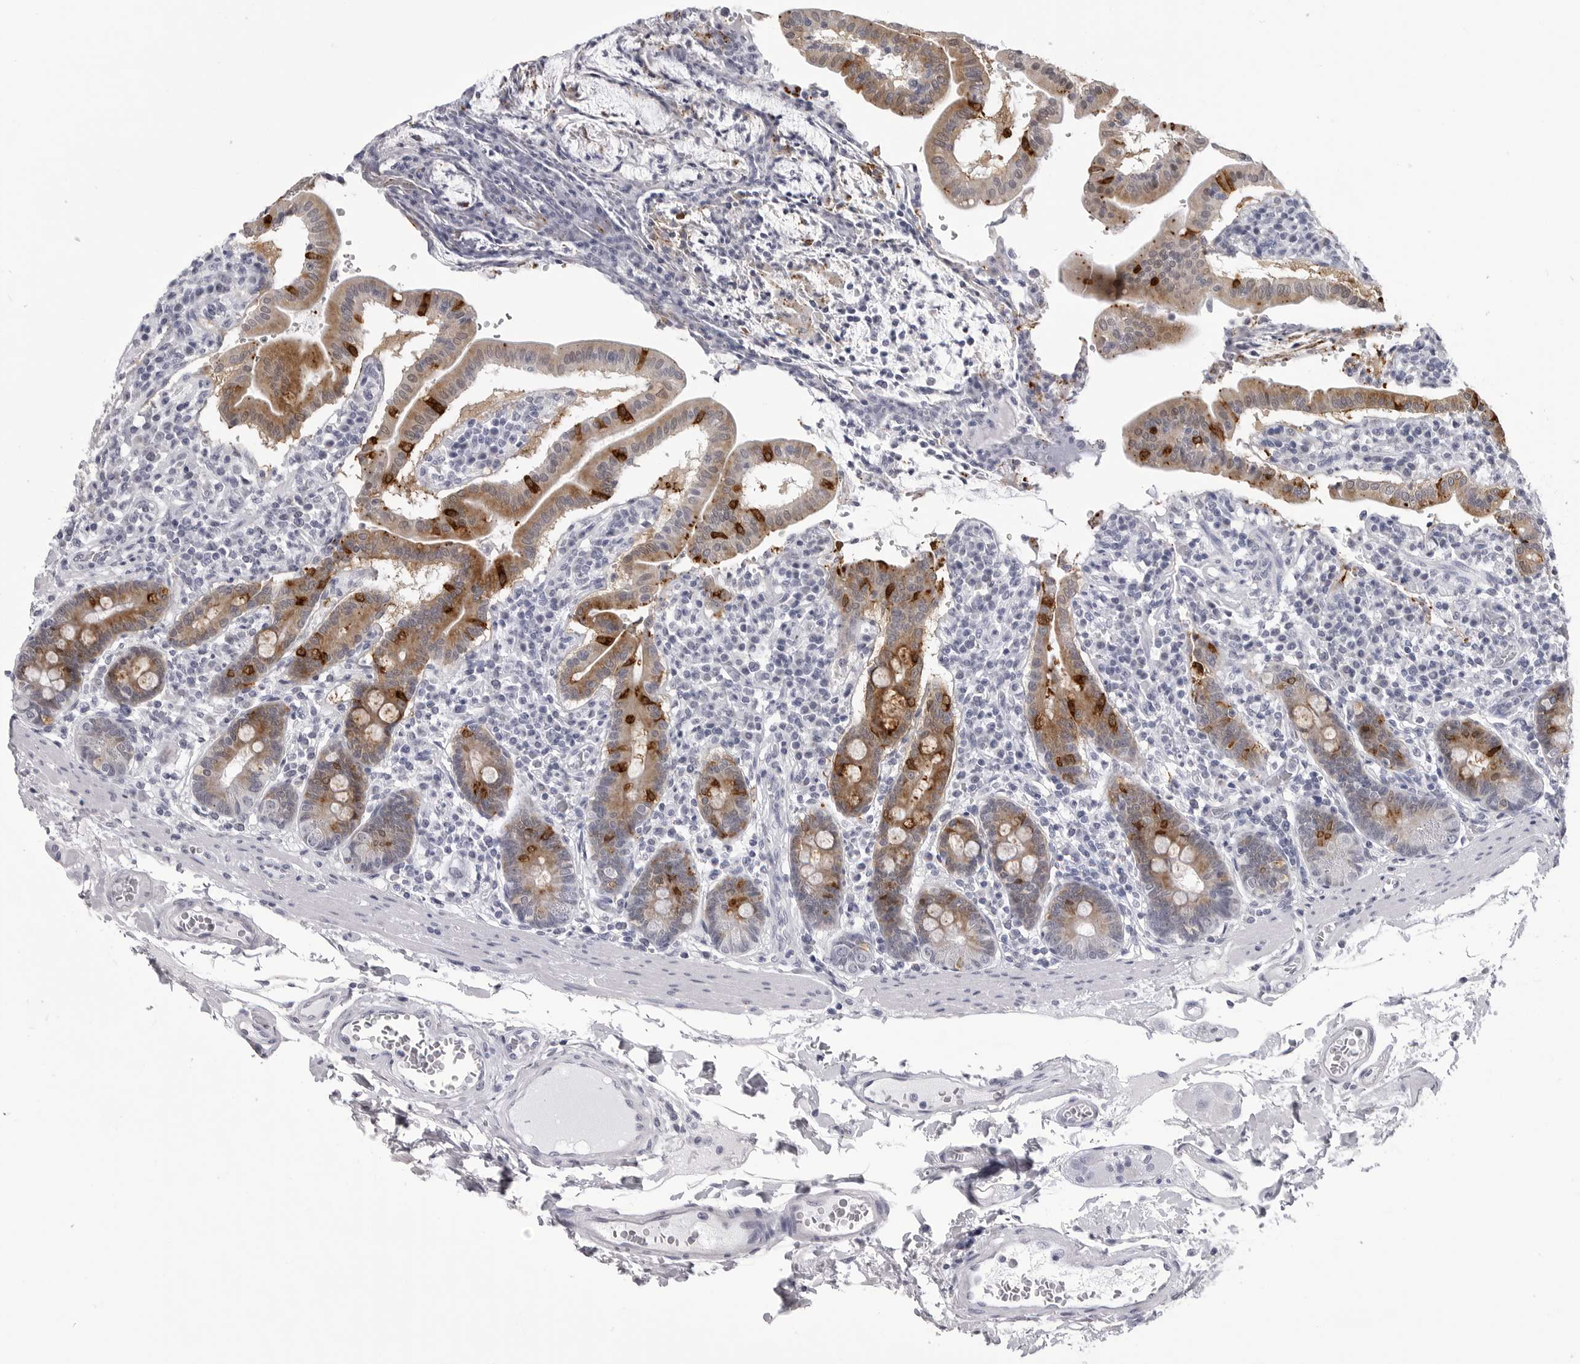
{"staining": {"intensity": "moderate", "quantity": ">75%", "location": "cytoplasmic/membranous"}, "tissue": "duodenum", "cell_type": "Glandular cells", "image_type": "normal", "snomed": [{"axis": "morphology", "description": "Normal tissue, NOS"}, {"axis": "morphology", "description": "Adenocarcinoma, NOS"}, {"axis": "topography", "description": "Pancreas"}, {"axis": "topography", "description": "Duodenum"}], "caption": "Glandular cells reveal medium levels of moderate cytoplasmic/membranous expression in approximately >75% of cells in benign human duodenum. (Brightfield microscopy of DAB IHC at high magnification).", "gene": "LGALS4", "patient": {"sex": "male", "age": 50}}